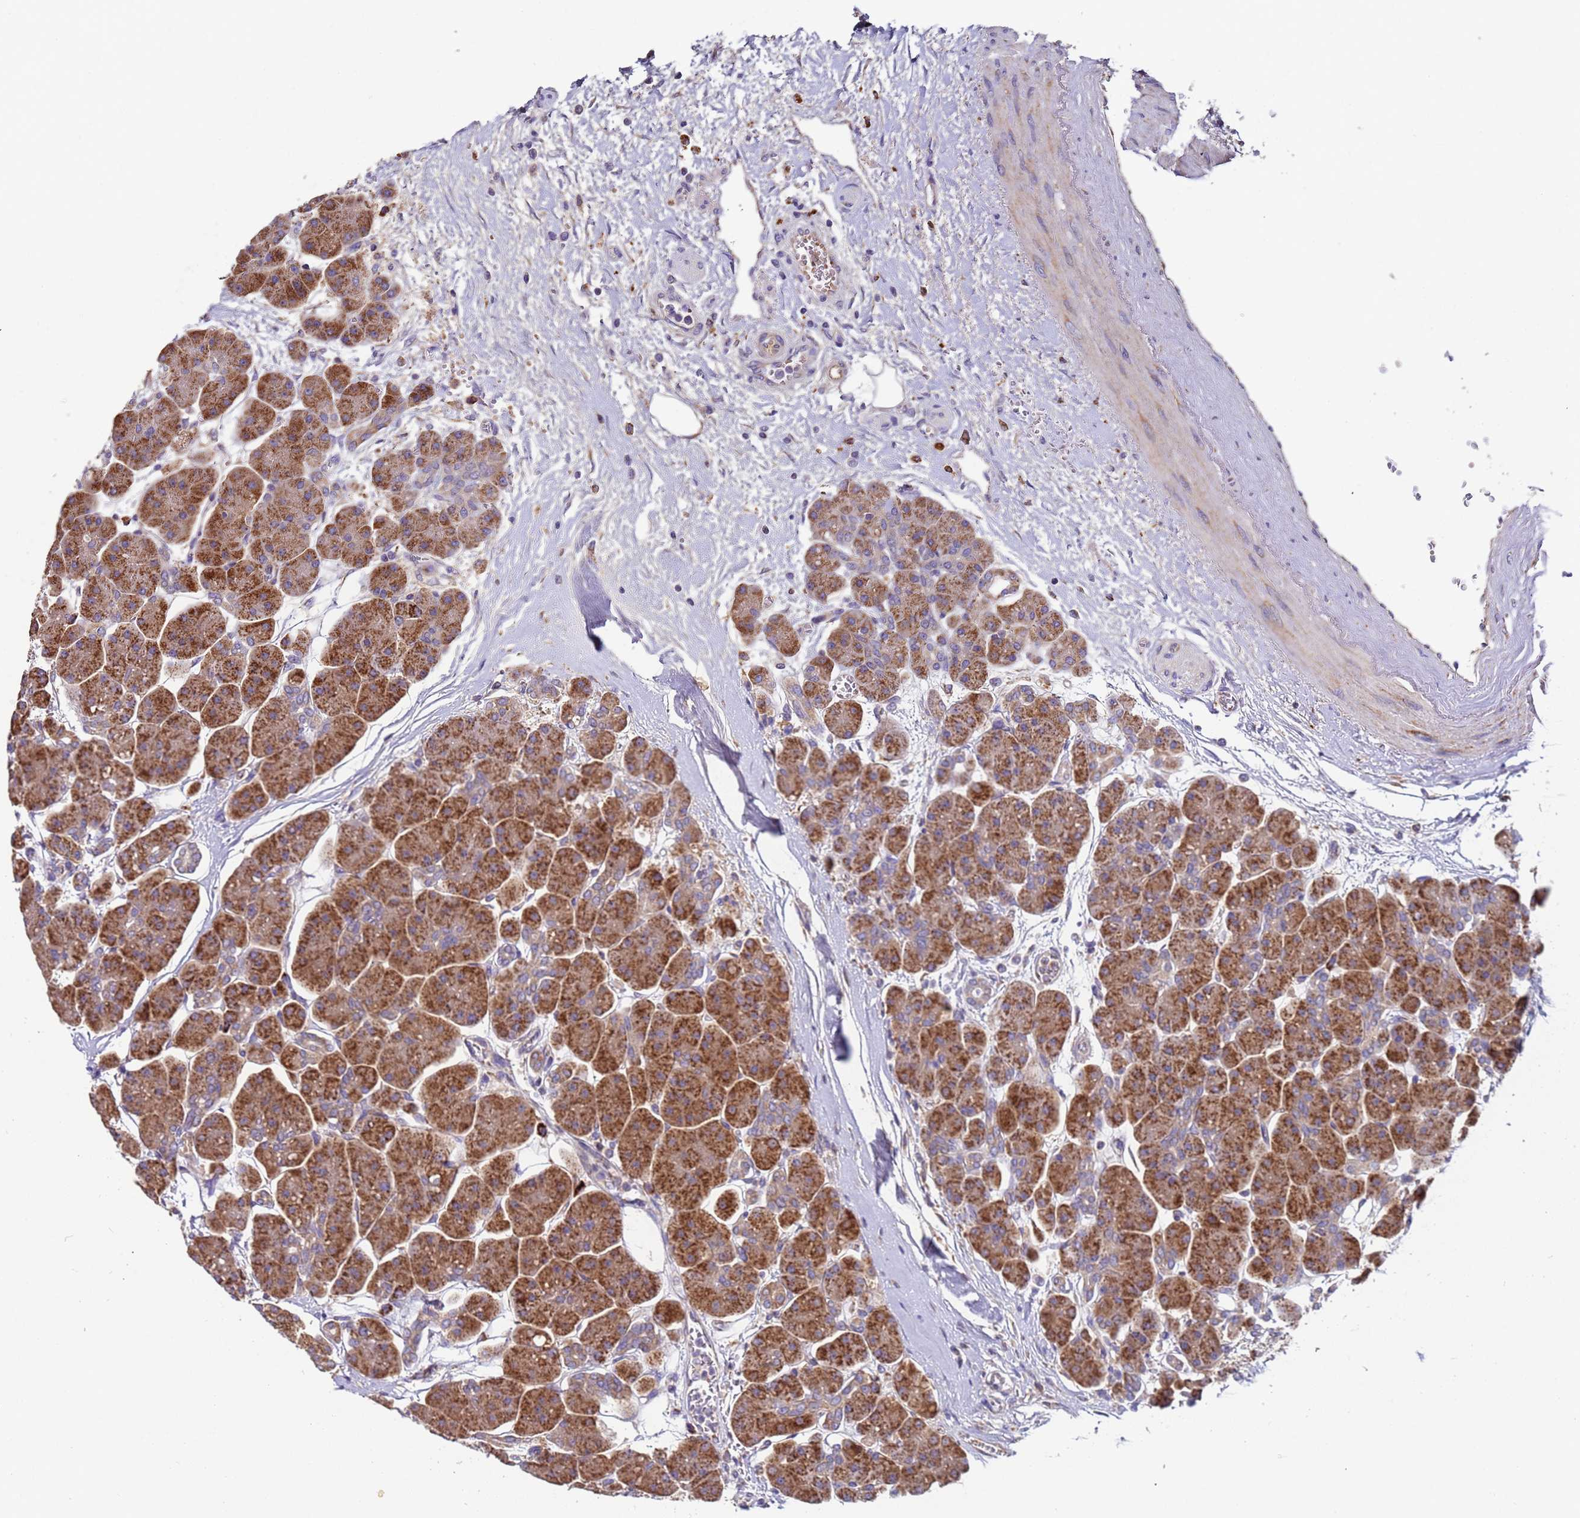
{"staining": {"intensity": "strong", "quantity": ">75%", "location": "cytoplasmic/membranous"}, "tissue": "pancreas", "cell_type": "Exocrine glandular cells", "image_type": "normal", "snomed": [{"axis": "morphology", "description": "Normal tissue, NOS"}, {"axis": "topography", "description": "Pancreas"}], "caption": "Immunohistochemistry staining of benign pancreas, which reveals high levels of strong cytoplasmic/membranous expression in approximately >75% of exocrine glandular cells indicating strong cytoplasmic/membranous protein positivity. The staining was performed using DAB (3,3'-diaminobenzidine) (brown) for protein detection and nuclei were counterstained in hematoxylin (blue).", "gene": "TMEM126A", "patient": {"sex": "male", "age": 66}}